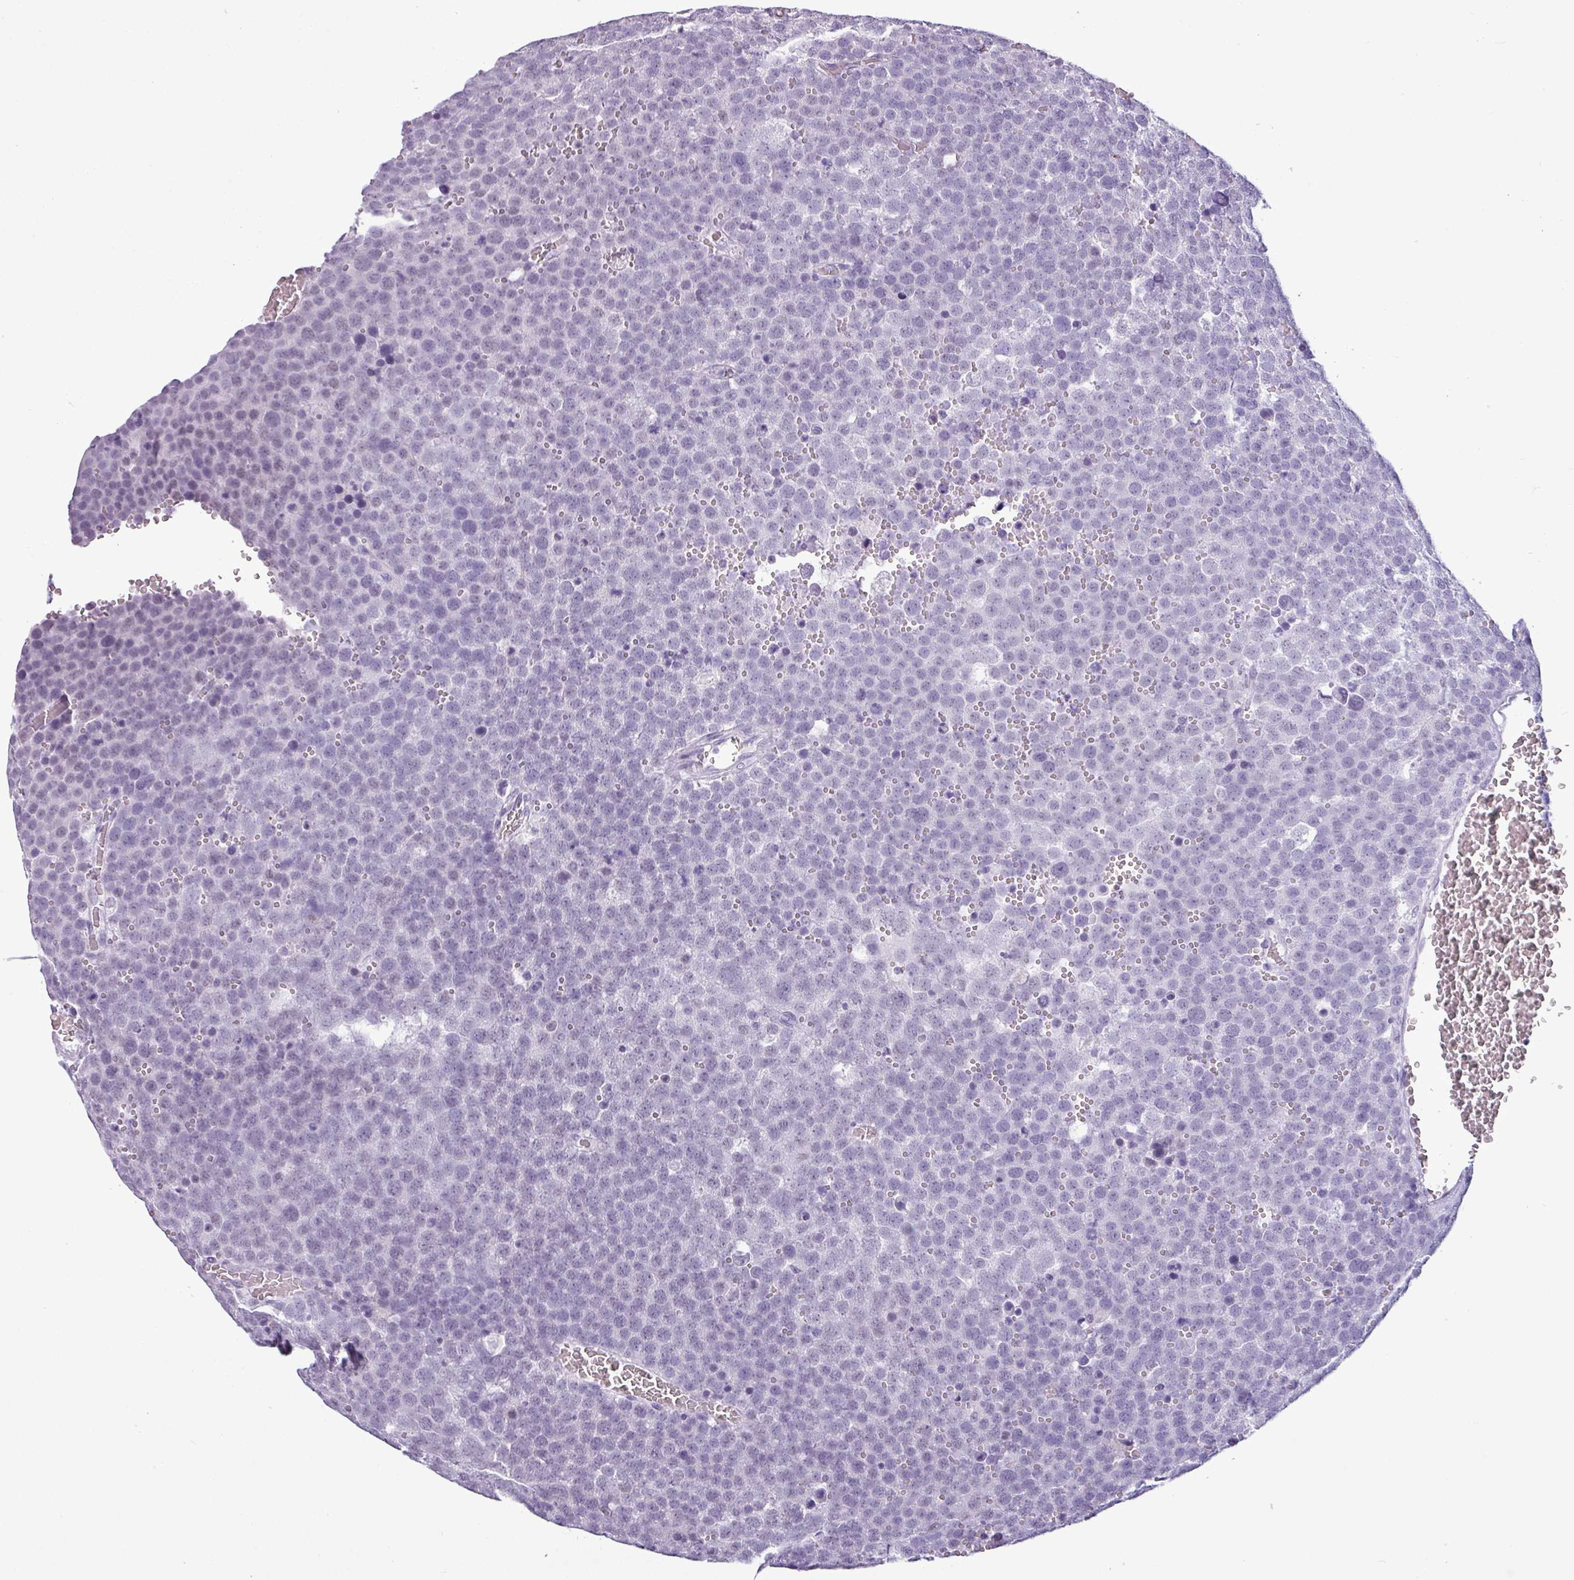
{"staining": {"intensity": "negative", "quantity": "none", "location": "none"}, "tissue": "testis cancer", "cell_type": "Tumor cells", "image_type": "cancer", "snomed": [{"axis": "morphology", "description": "Seminoma, NOS"}, {"axis": "topography", "description": "Testis"}], "caption": "Image shows no protein positivity in tumor cells of testis cancer tissue.", "gene": "SRGAP1", "patient": {"sex": "male", "age": 71}}